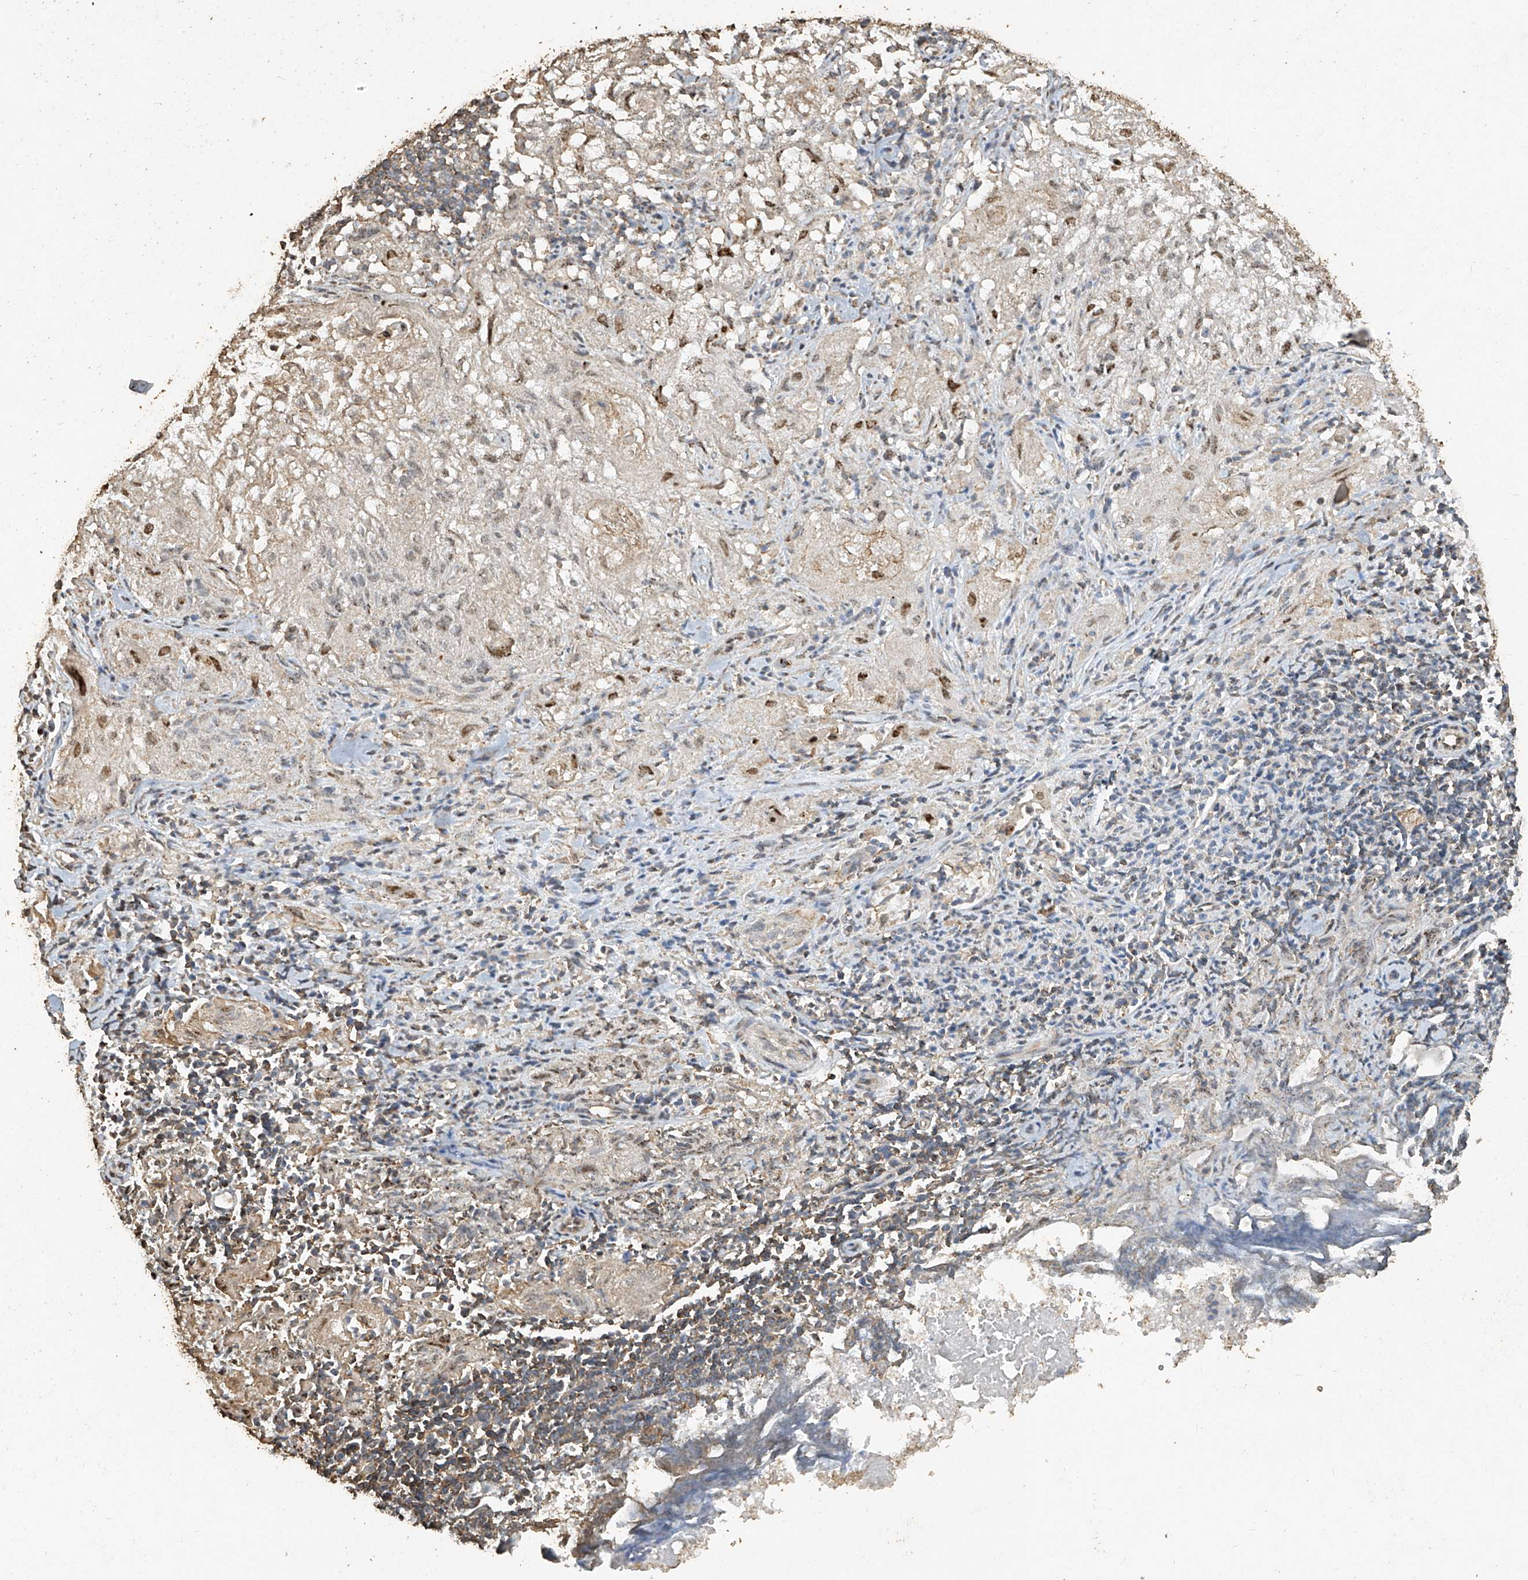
{"staining": {"intensity": "strong", "quantity": "25%-75%", "location": "nuclear"}, "tissue": "lung cancer", "cell_type": "Tumor cells", "image_type": "cancer", "snomed": [{"axis": "morphology", "description": "Inflammation, NOS"}, {"axis": "morphology", "description": "Squamous cell carcinoma, NOS"}, {"axis": "topography", "description": "Lymph node"}, {"axis": "topography", "description": "Soft tissue"}, {"axis": "topography", "description": "Lung"}], "caption": "The micrograph exhibits staining of lung squamous cell carcinoma, revealing strong nuclear protein positivity (brown color) within tumor cells. (DAB = brown stain, brightfield microscopy at high magnification).", "gene": "ERBB3", "patient": {"sex": "male", "age": 66}}